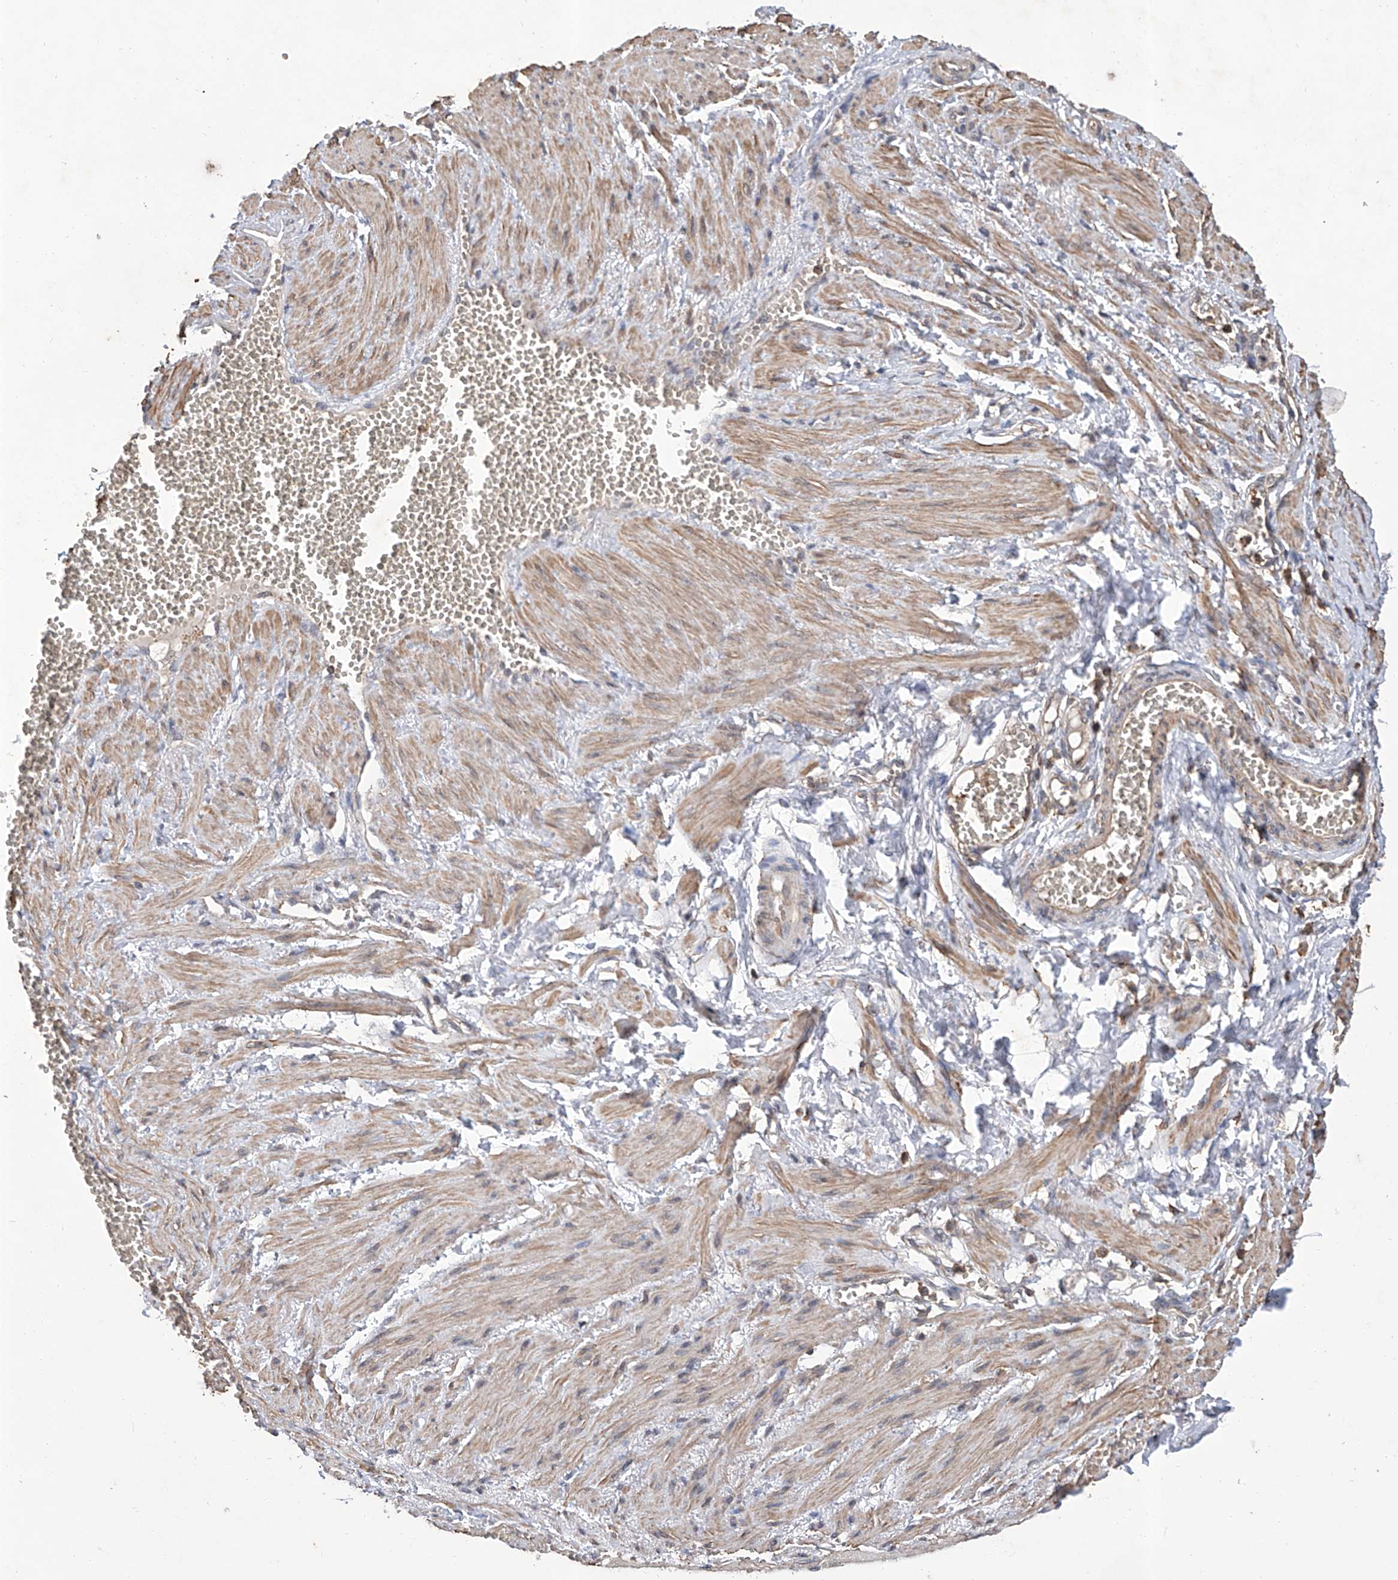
{"staining": {"intensity": "weak", "quantity": ">75%", "location": "cytoplasmic/membranous"}, "tissue": "soft tissue", "cell_type": "Chondrocytes", "image_type": "normal", "snomed": [{"axis": "morphology", "description": "Normal tissue, NOS"}, {"axis": "topography", "description": "Smooth muscle"}, {"axis": "topography", "description": "Peripheral nerve tissue"}], "caption": "Immunohistochemistry (IHC) of normal human soft tissue shows low levels of weak cytoplasmic/membranous positivity in approximately >75% of chondrocytes.", "gene": "GPT", "patient": {"sex": "female", "age": 39}}